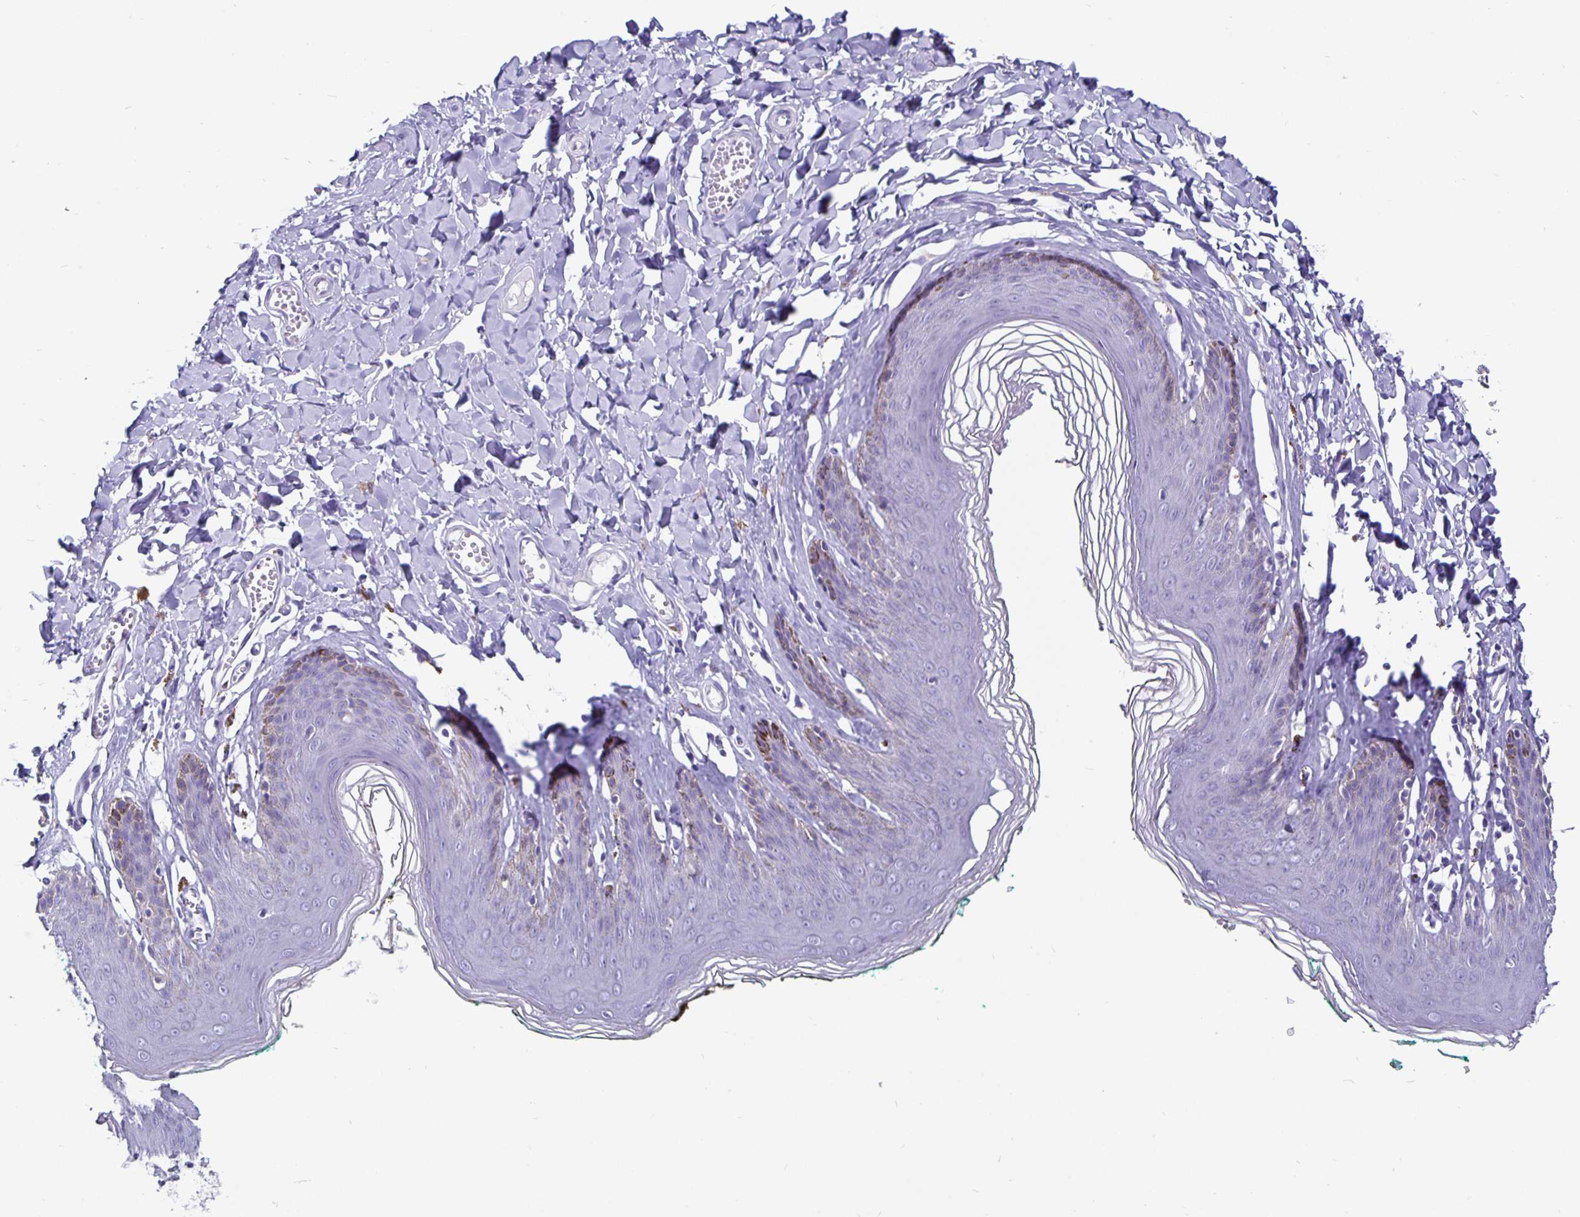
{"staining": {"intensity": "negative", "quantity": "none", "location": "none"}, "tissue": "skin", "cell_type": "Epidermal cells", "image_type": "normal", "snomed": [{"axis": "morphology", "description": "Normal tissue, NOS"}, {"axis": "topography", "description": "Vulva"}, {"axis": "topography", "description": "Peripheral nerve tissue"}], "caption": "A high-resolution photomicrograph shows IHC staining of unremarkable skin, which reveals no significant expression in epidermal cells.", "gene": "ODF3B", "patient": {"sex": "female", "age": 66}}